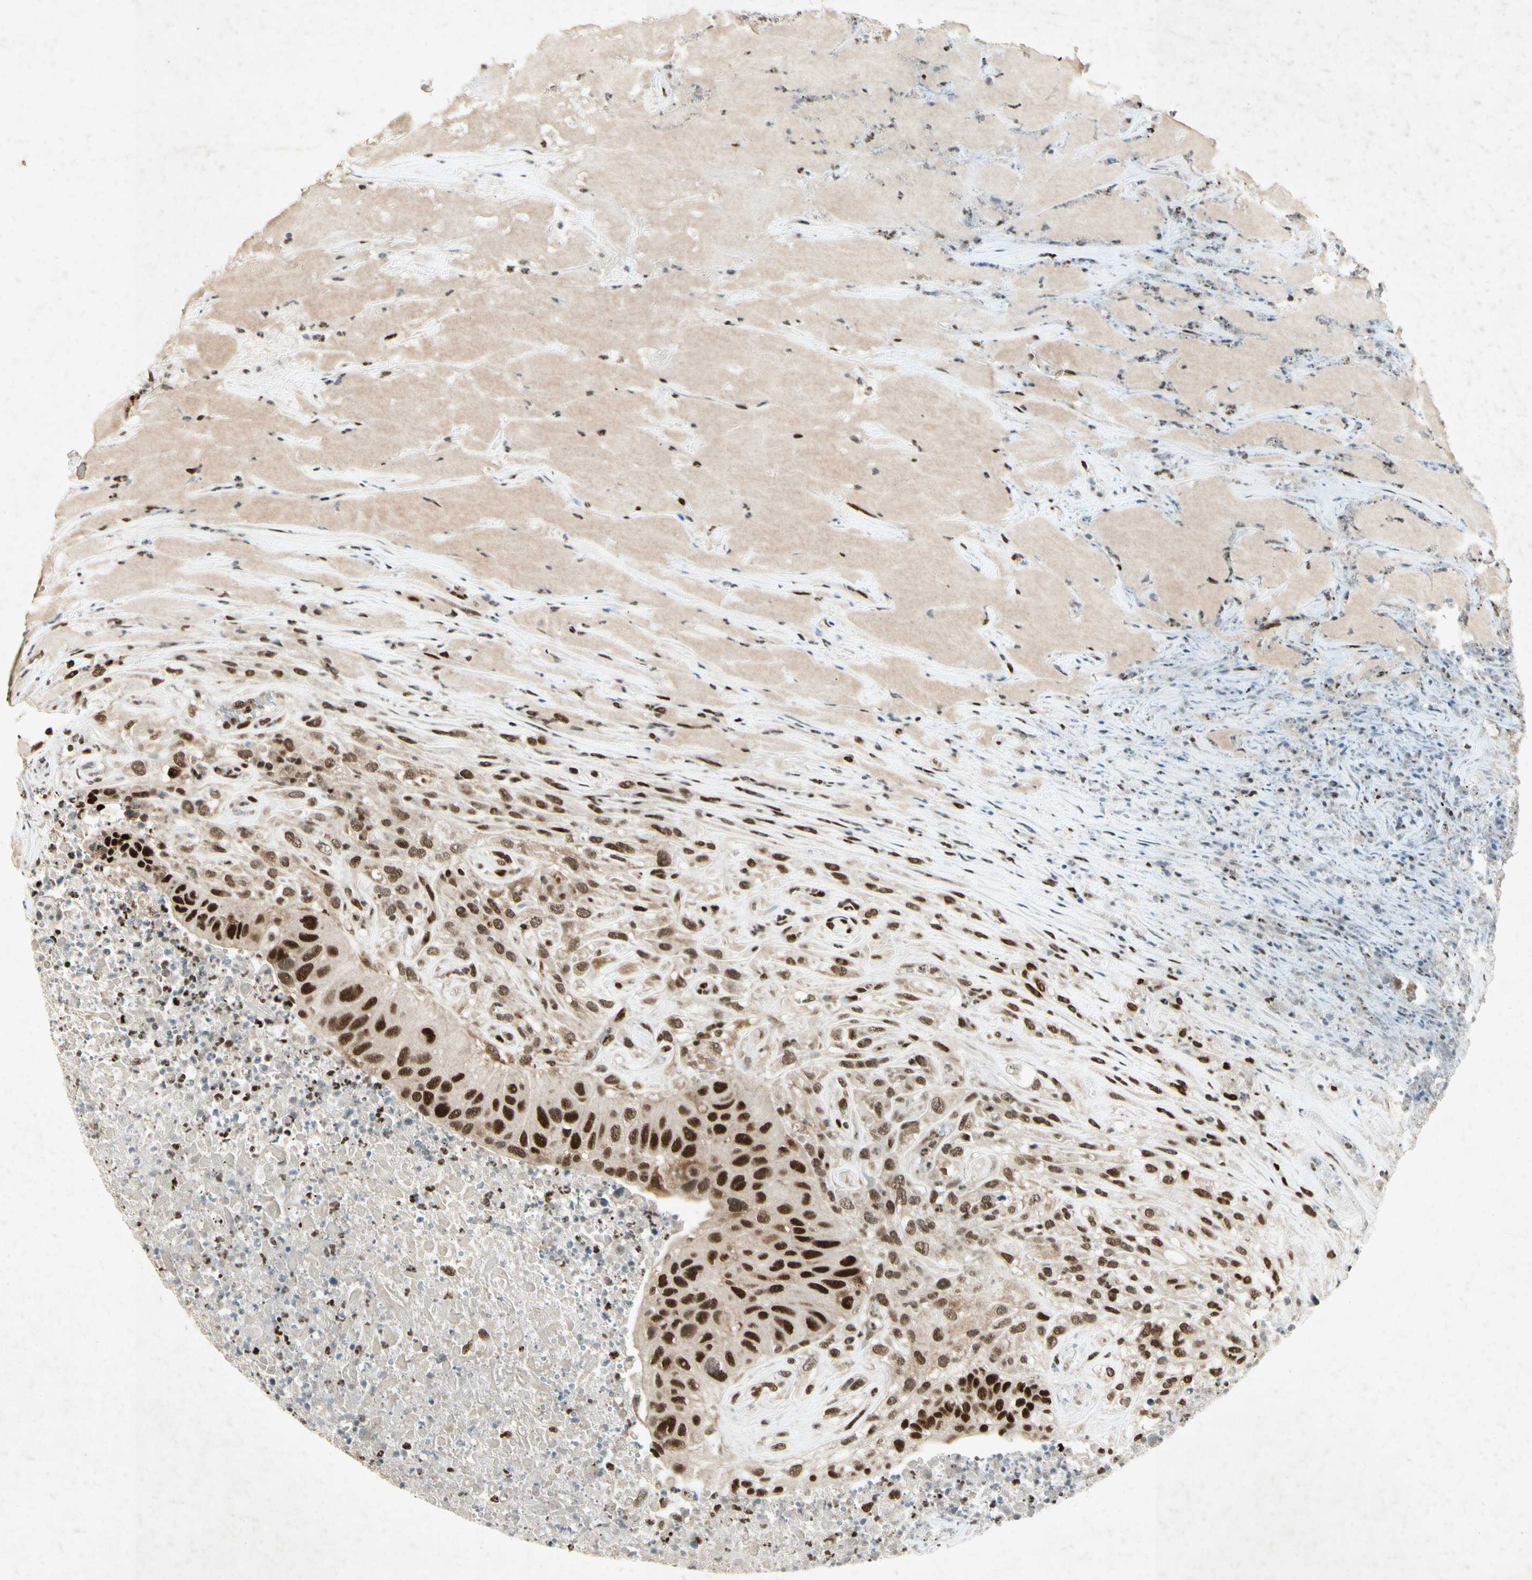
{"staining": {"intensity": "strong", "quantity": ">75%", "location": "nuclear"}, "tissue": "urothelial cancer", "cell_type": "Tumor cells", "image_type": "cancer", "snomed": [{"axis": "morphology", "description": "Urothelial carcinoma, High grade"}, {"axis": "topography", "description": "Urinary bladder"}], "caption": "Immunohistochemical staining of high-grade urothelial carcinoma exhibits high levels of strong nuclear protein staining in about >75% of tumor cells.", "gene": "RNF43", "patient": {"sex": "male", "age": 66}}